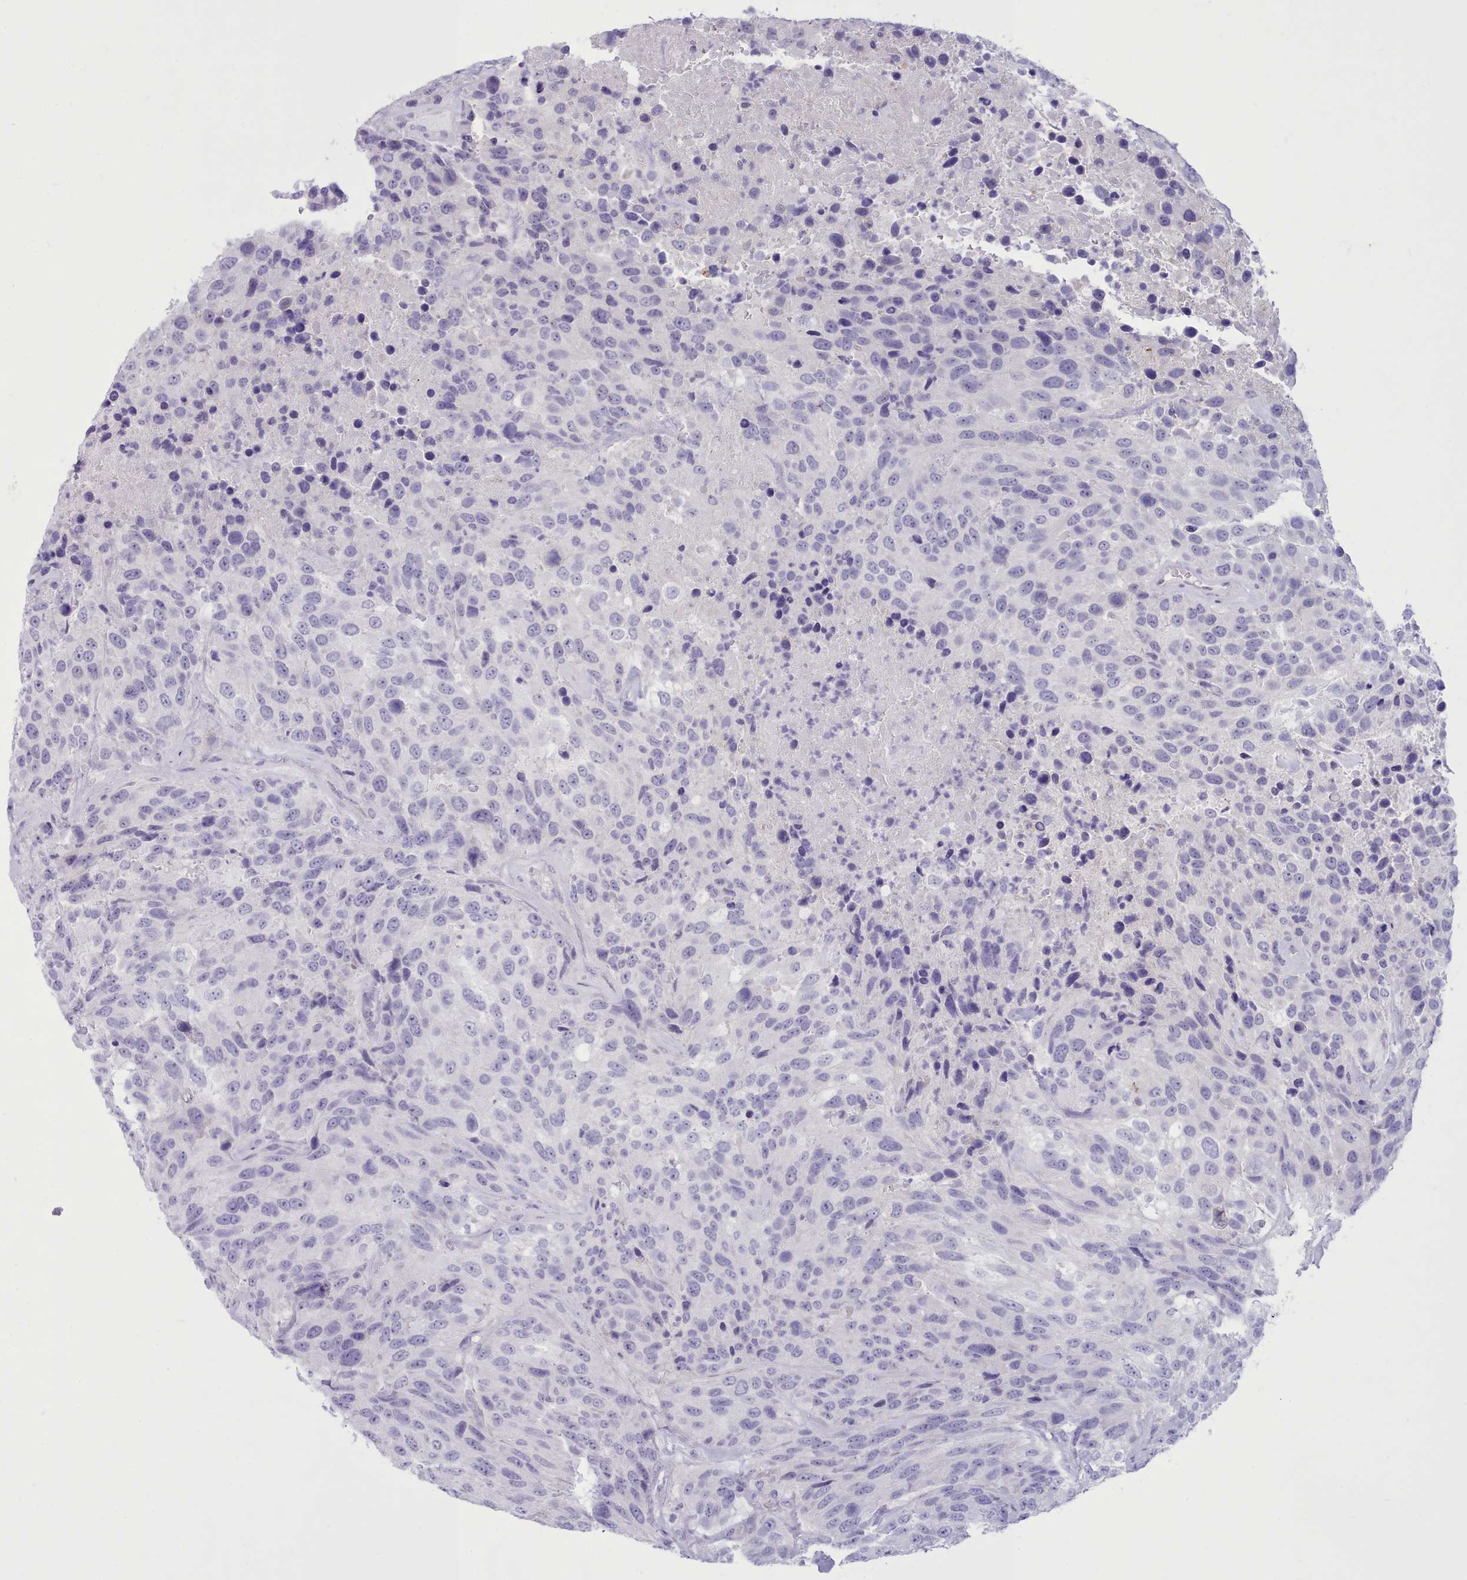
{"staining": {"intensity": "negative", "quantity": "none", "location": "none"}, "tissue": "urothelial cancer", "cell_type": "Tumor cells", "image_type": "cancer", "snomed": [{"axis": "morphology", "description": "Urothelial carcinoma, High grade"}, {"axis": "topography", "description": "Urinary bladder"}], "caption": "Histopathology image shows no protein staining in tumor cells of urothelial cancer tissue. The staining is performed using DAB brown chromogen with nuclei counter-stained in using hematoxylin.", "gene": "TMEM253", "patient": {"sex": "female", "age": 70}}